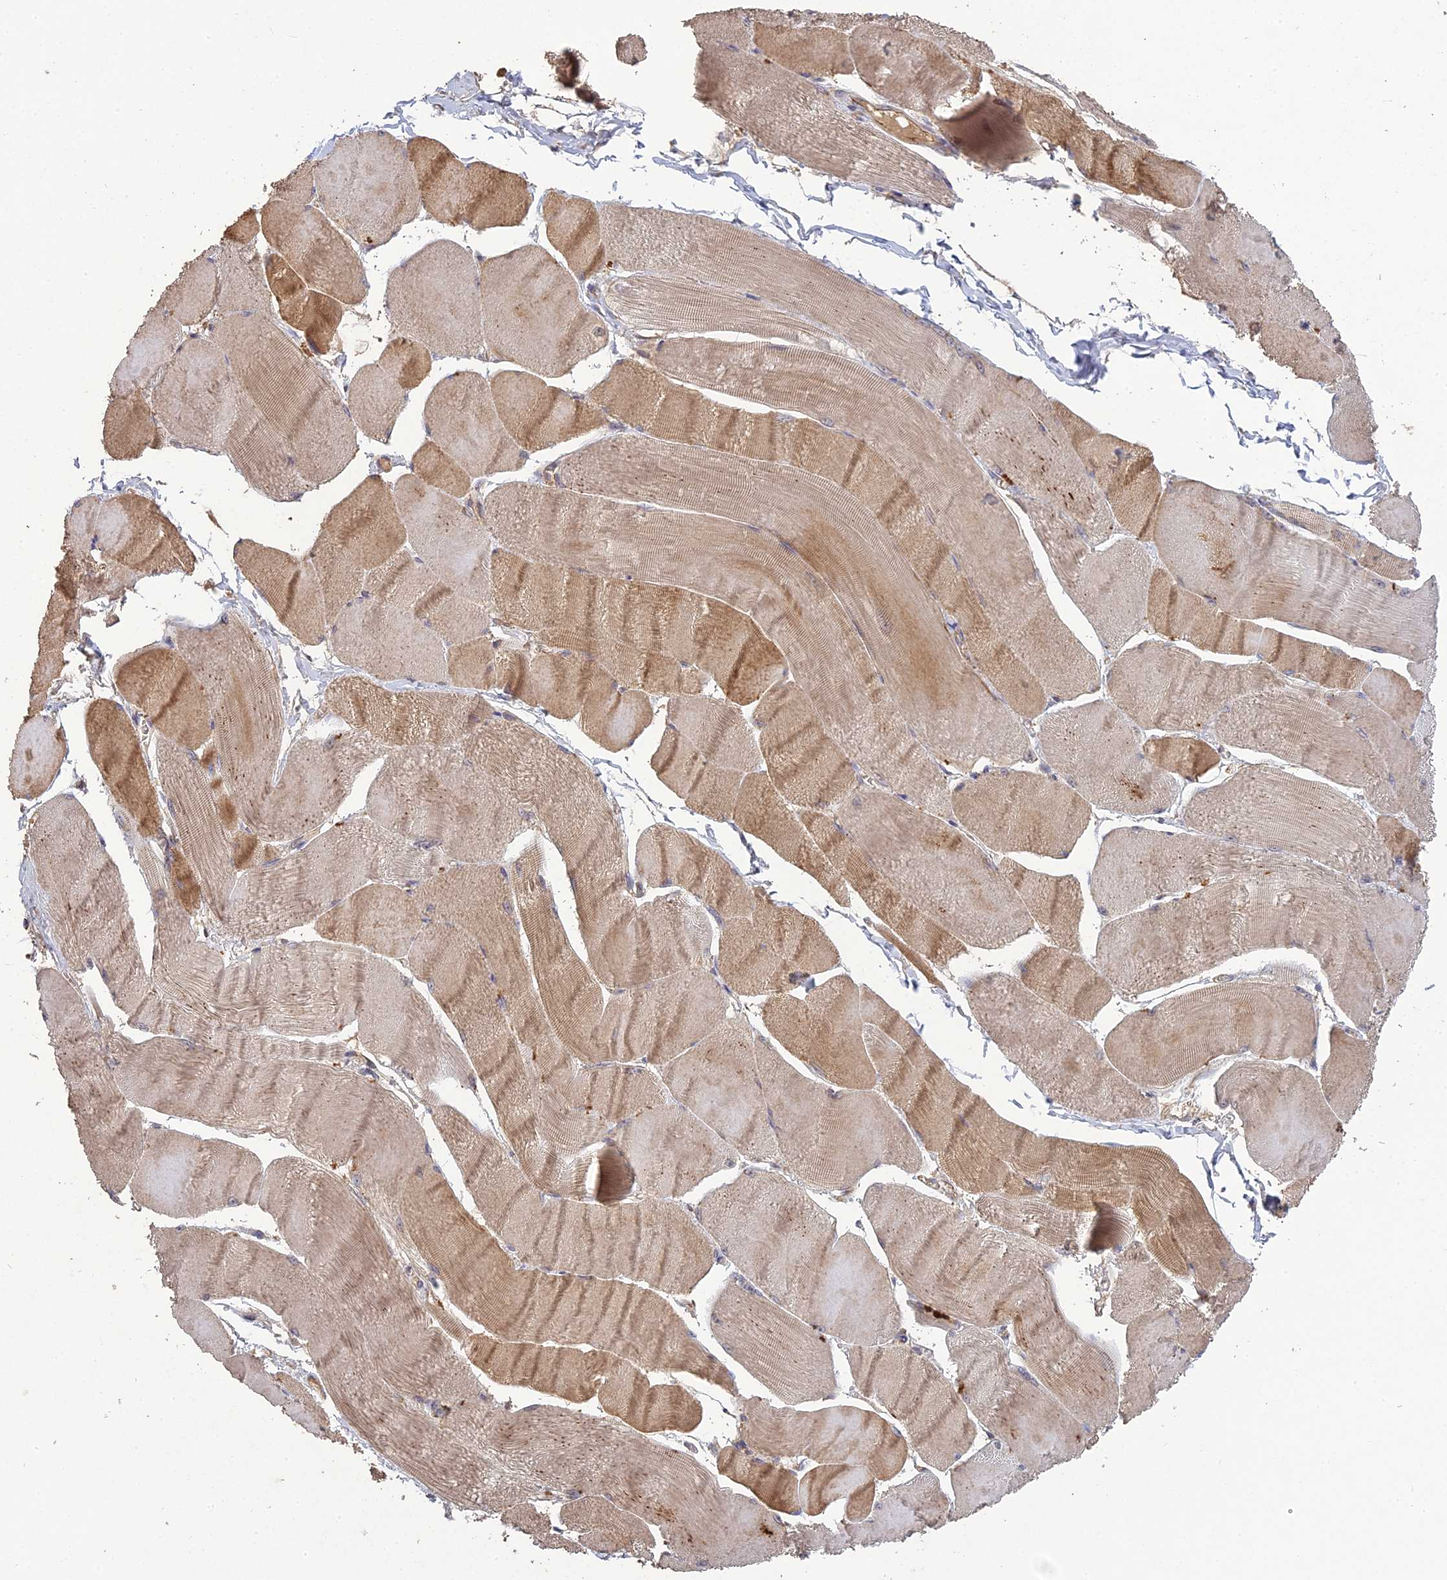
{"staining": {"intensity": "moderate", "quantity": "25%-75%", "location": "cytoplasmic/membranous"}, "tissue": "skeletal muscle", "cell_type": "Myocytes", "image_type": "normal", "snomed": [{"axis": "morphology", "description": "Normal tissue, NOS"}, {"axis": "morphology", "description": "Basal cell carcinoma"}, {"axis": "topography", "description": "Skeletal muscle"}], "caption": "A photomicrograph showing moderate cytoplasmic/membranous staining in approximately 25%-75% of myocytes in benign skeletal muscle, as visualized by brown immunohistochemical staining.", "gene": "ARHGAP40", "patient": {"sex": "female", "age": 64}}